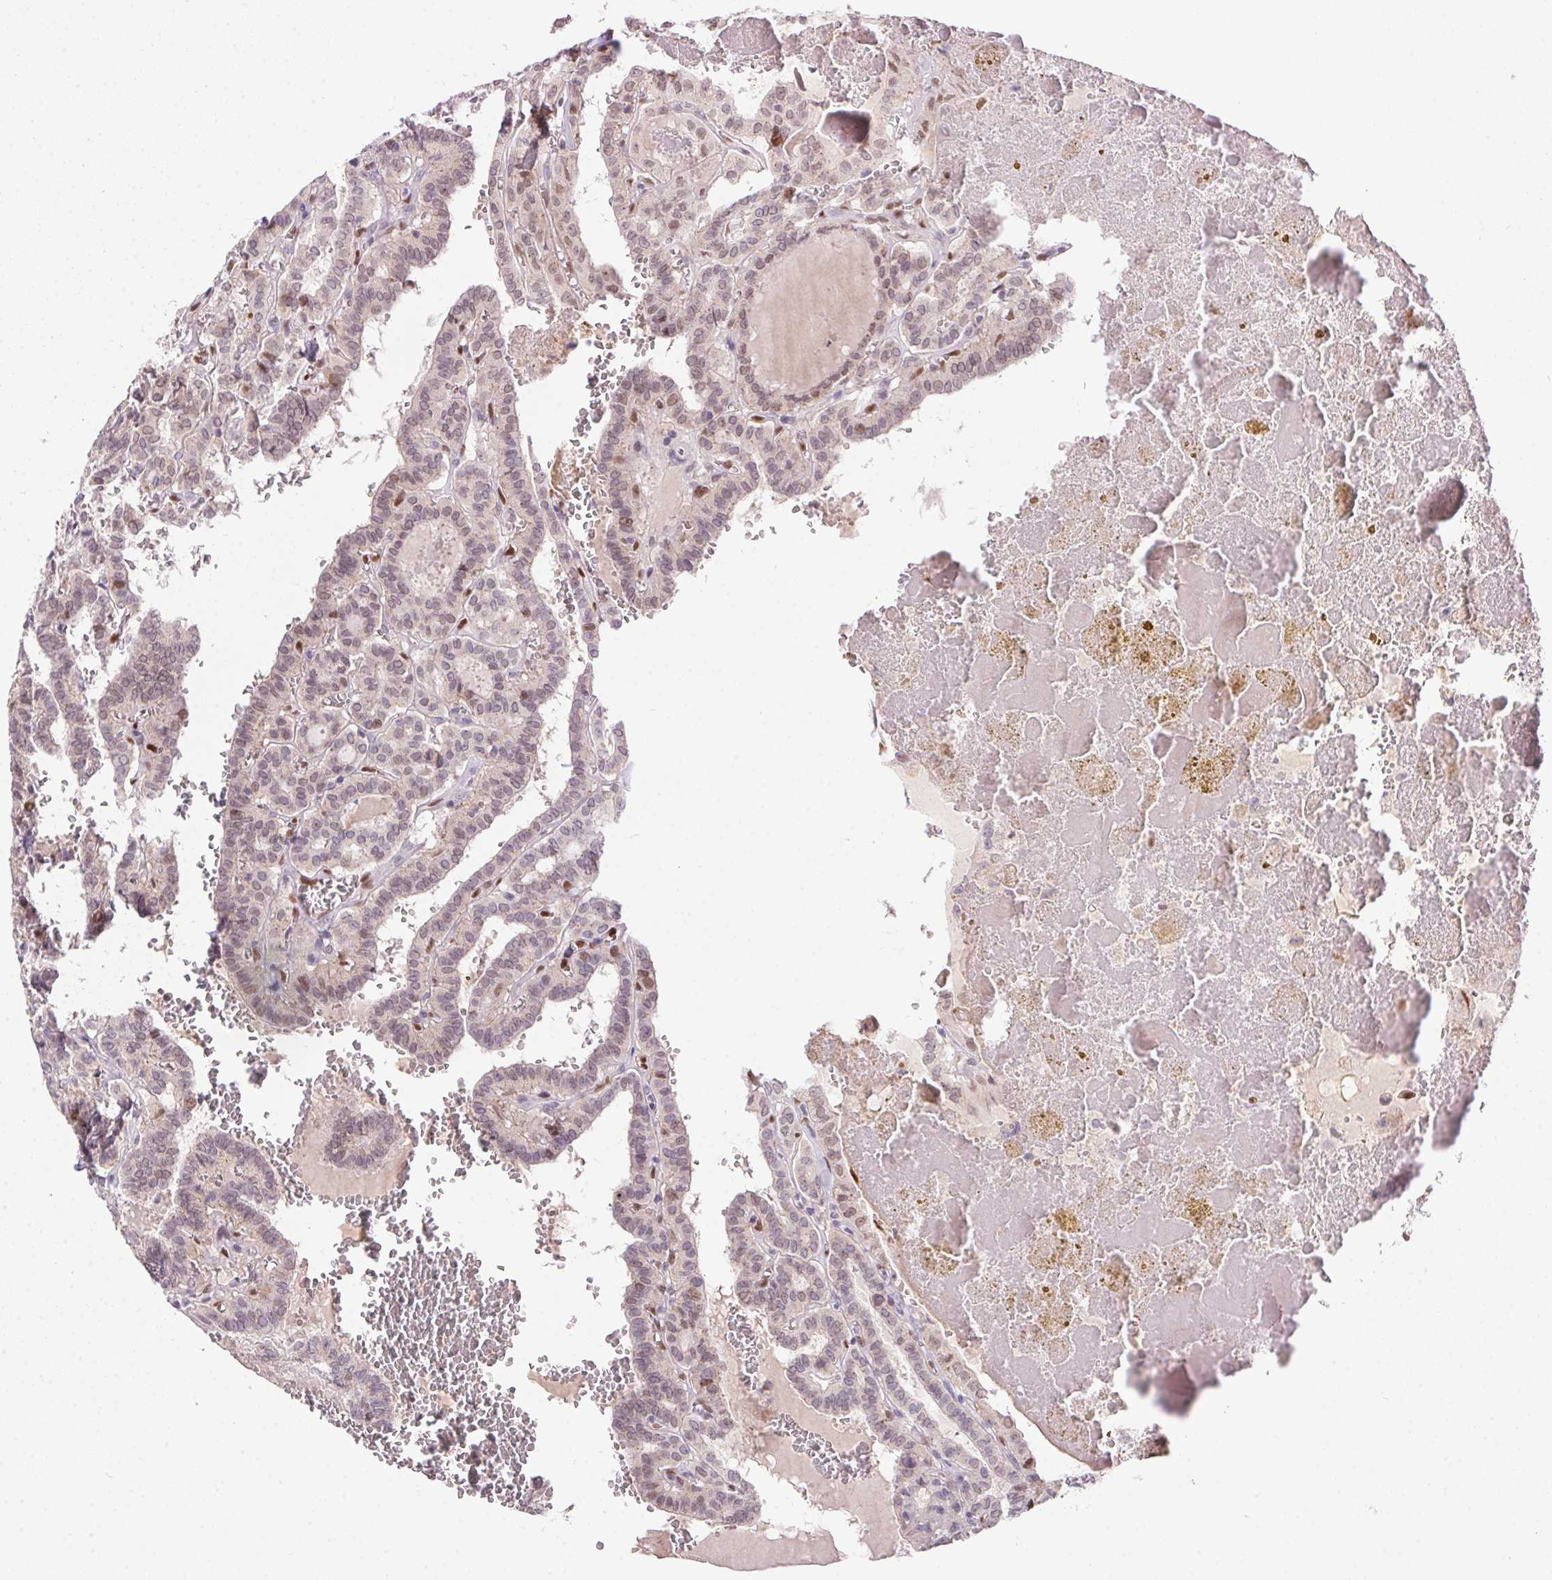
{"staining": {"intensity": "weak", "quantity": "25%-75%", "location": "nuclear"}, "tissue": "thyroid cancer", "cell_type": "Tumor cells", "image_type": "cancer", "snomed": [{"axis": "morphology", "description": "Papillary adenocarcinoma, NOS"}, {"axis": "topography", "description": "Thyroid gland"}], "caption": "Human papillary adenocarcinoma (thyroid) stained with a brown dye shows weak nuclear positive staining in about 25%-75% of tumor cells.", "gene": "SP9", "patient": {"sex": "female", "age": 21}}